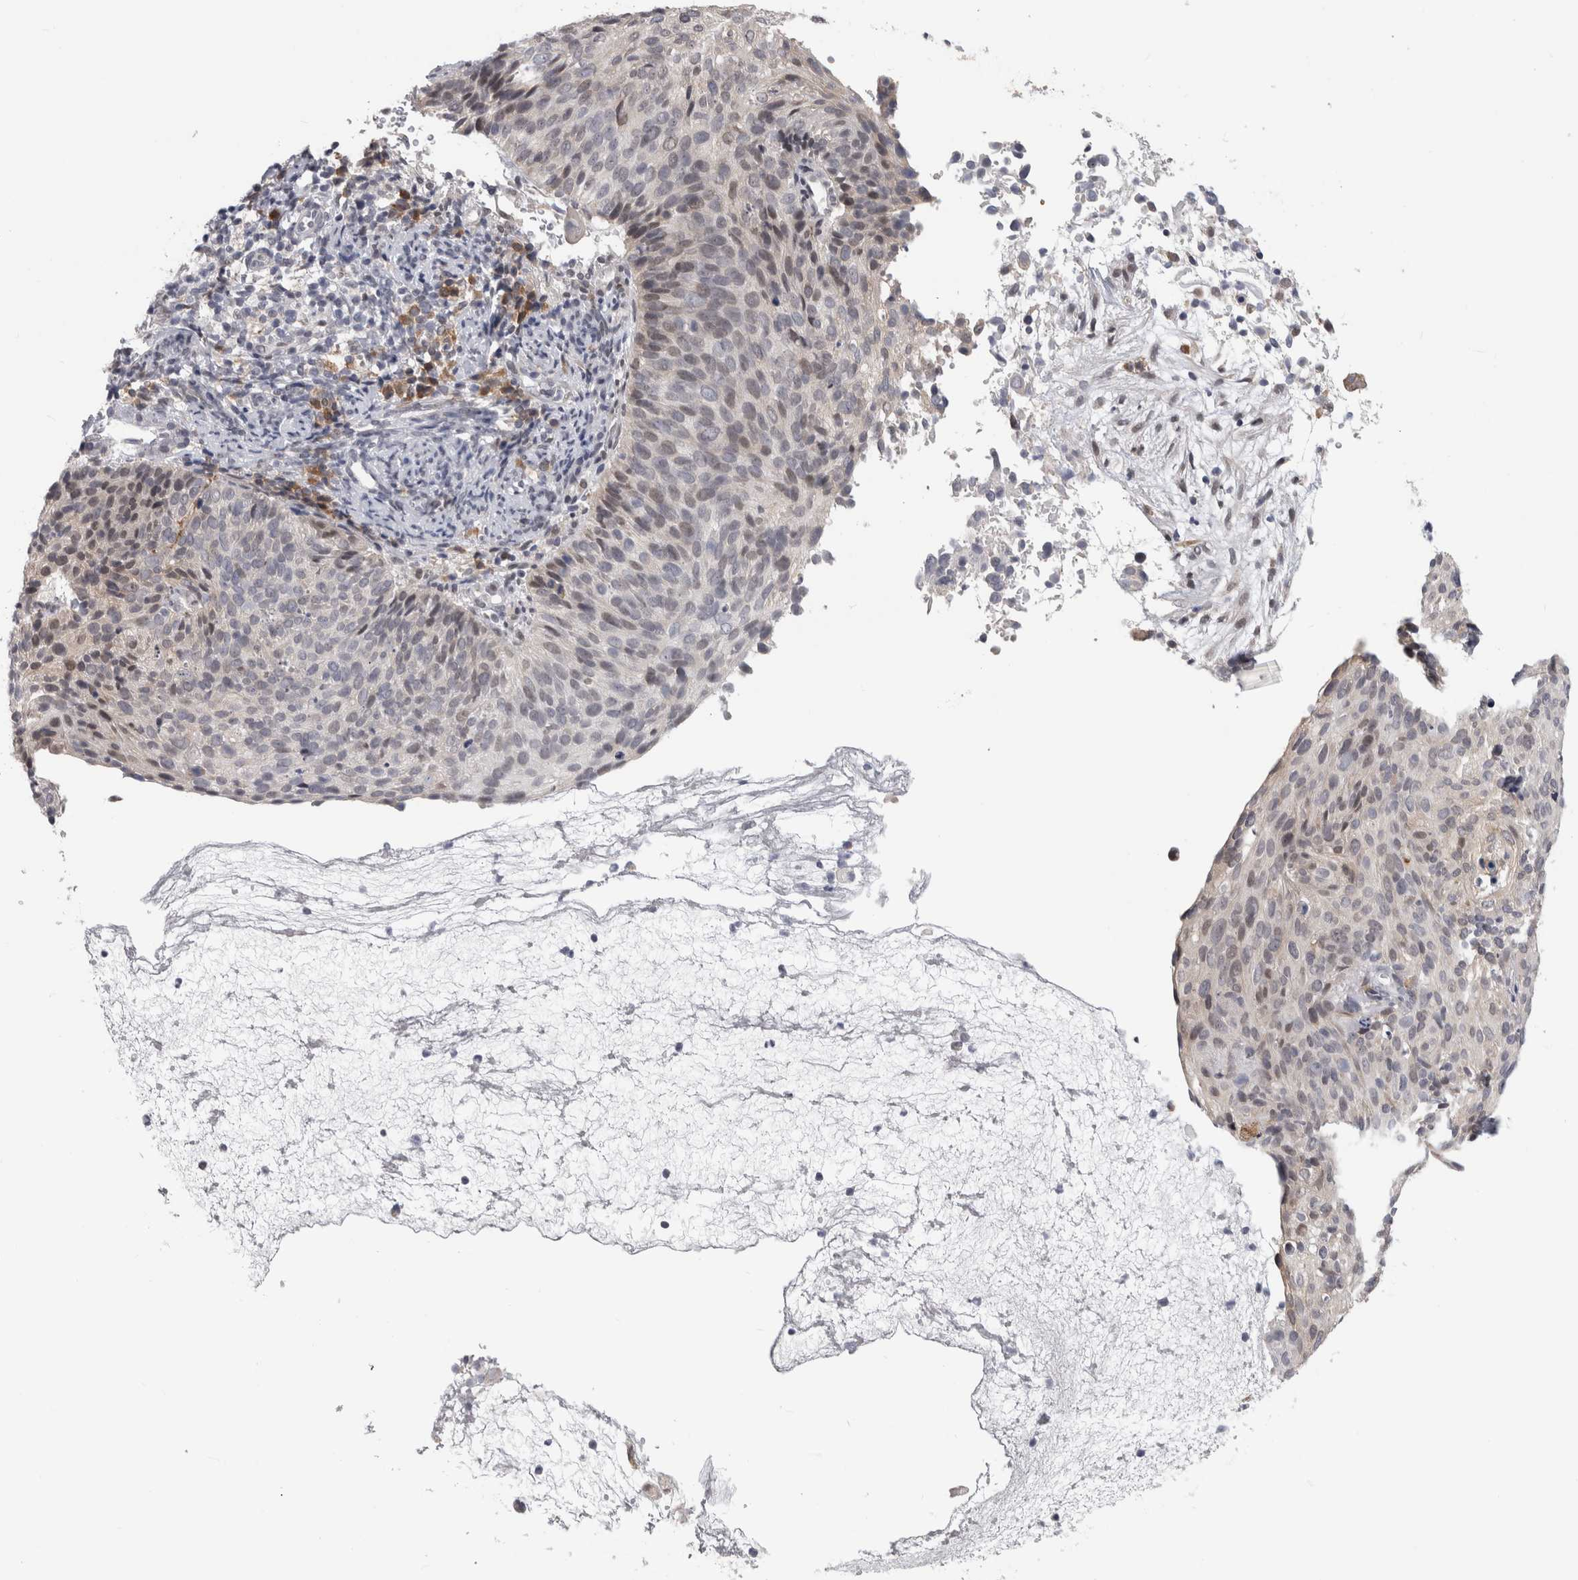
{"staining": {"intensity": "weak", "quantity": "<25%", "location": "cytoplasmic/membranous,nuclear"}, "tissue": "cervical cancer", "cell_type": "Tumor cells", "image_type": "cancer", "snomed": [{"axis": "morphology", "description": "Squamous cell carcinoma, NOS"}, {"axis": "topography", "description": "Cervix"}], "caption": "Tumor cells show no significant positivity in squamous cell carcinoma (cervical).", "gene": "TMEM242", "patient": {"sex": "female", "age": 74}}